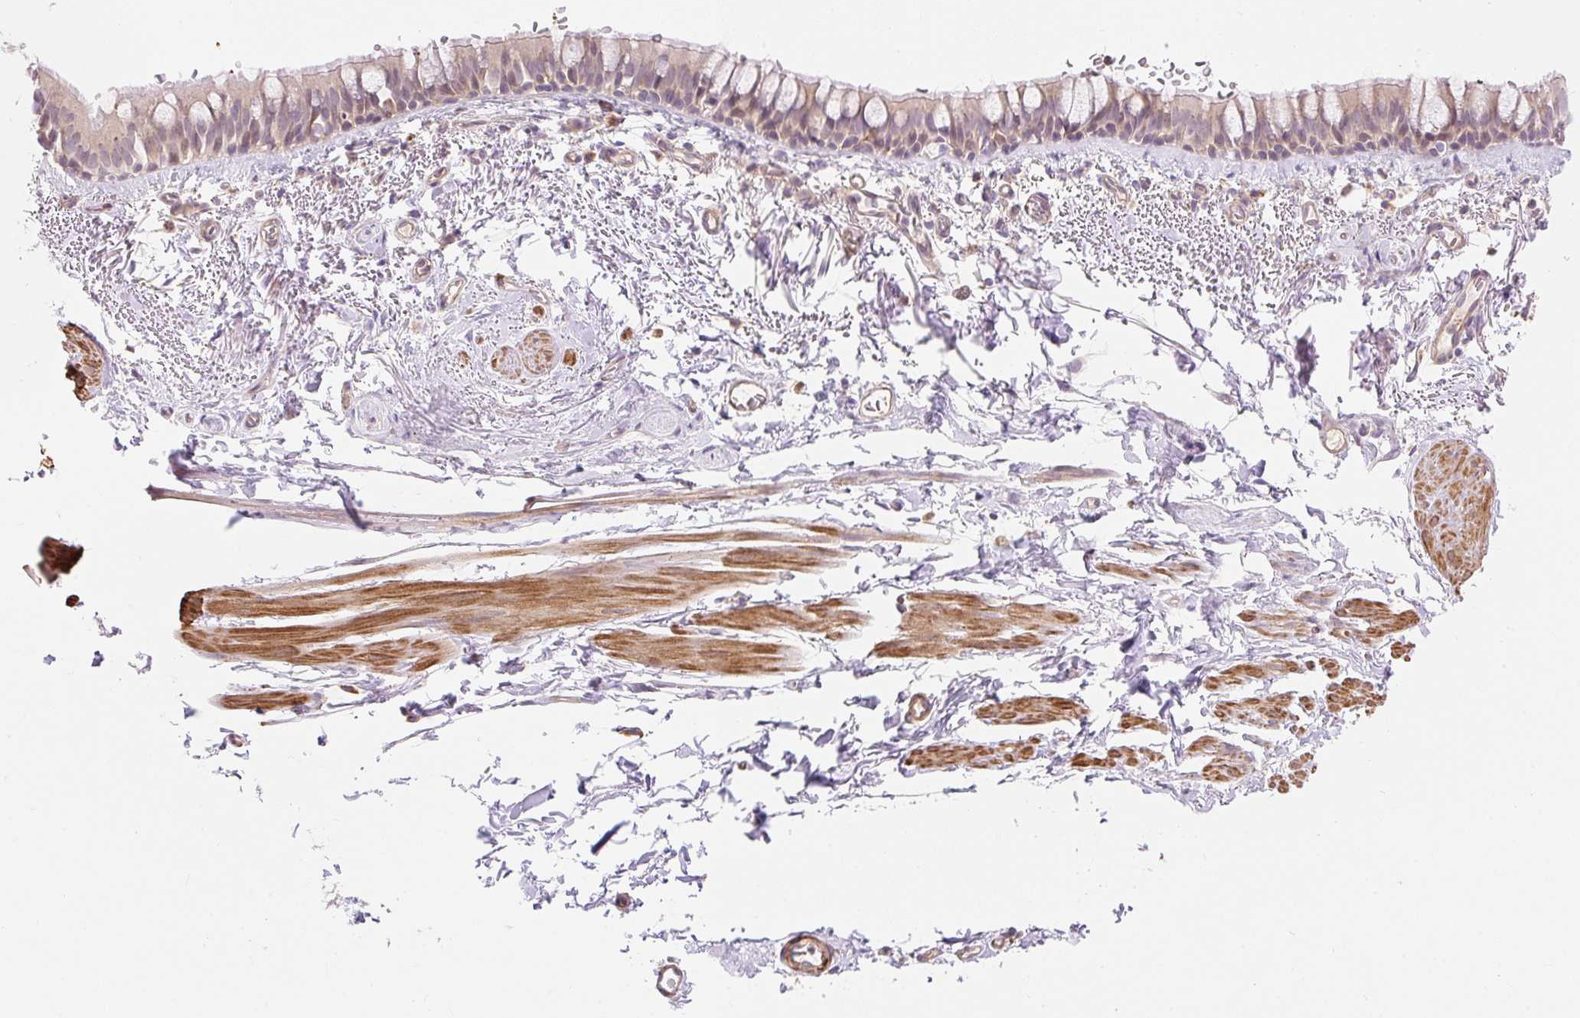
{"staining": {"intensity": "weak", "quantity": "25%-75%", "location": "cytoplasmic/membranous,nuclear"}, "tissue": "bronchus", "cell_type": "Respiratory epithelial cells", "image_type": "normal", "snomed": [{"axis": "morphology", "description": "Normal tissue, NOS"}, {"axis": "topography", "description": "Bronchus"}], "caption": "Benign bronchus reveals weak cytoplasmic/membranous,nuclear positivity in about 25%-75% of respiratory epithelial cells.", "gene": "EMC10", "patient": {"sex": "male", "age": 67}}